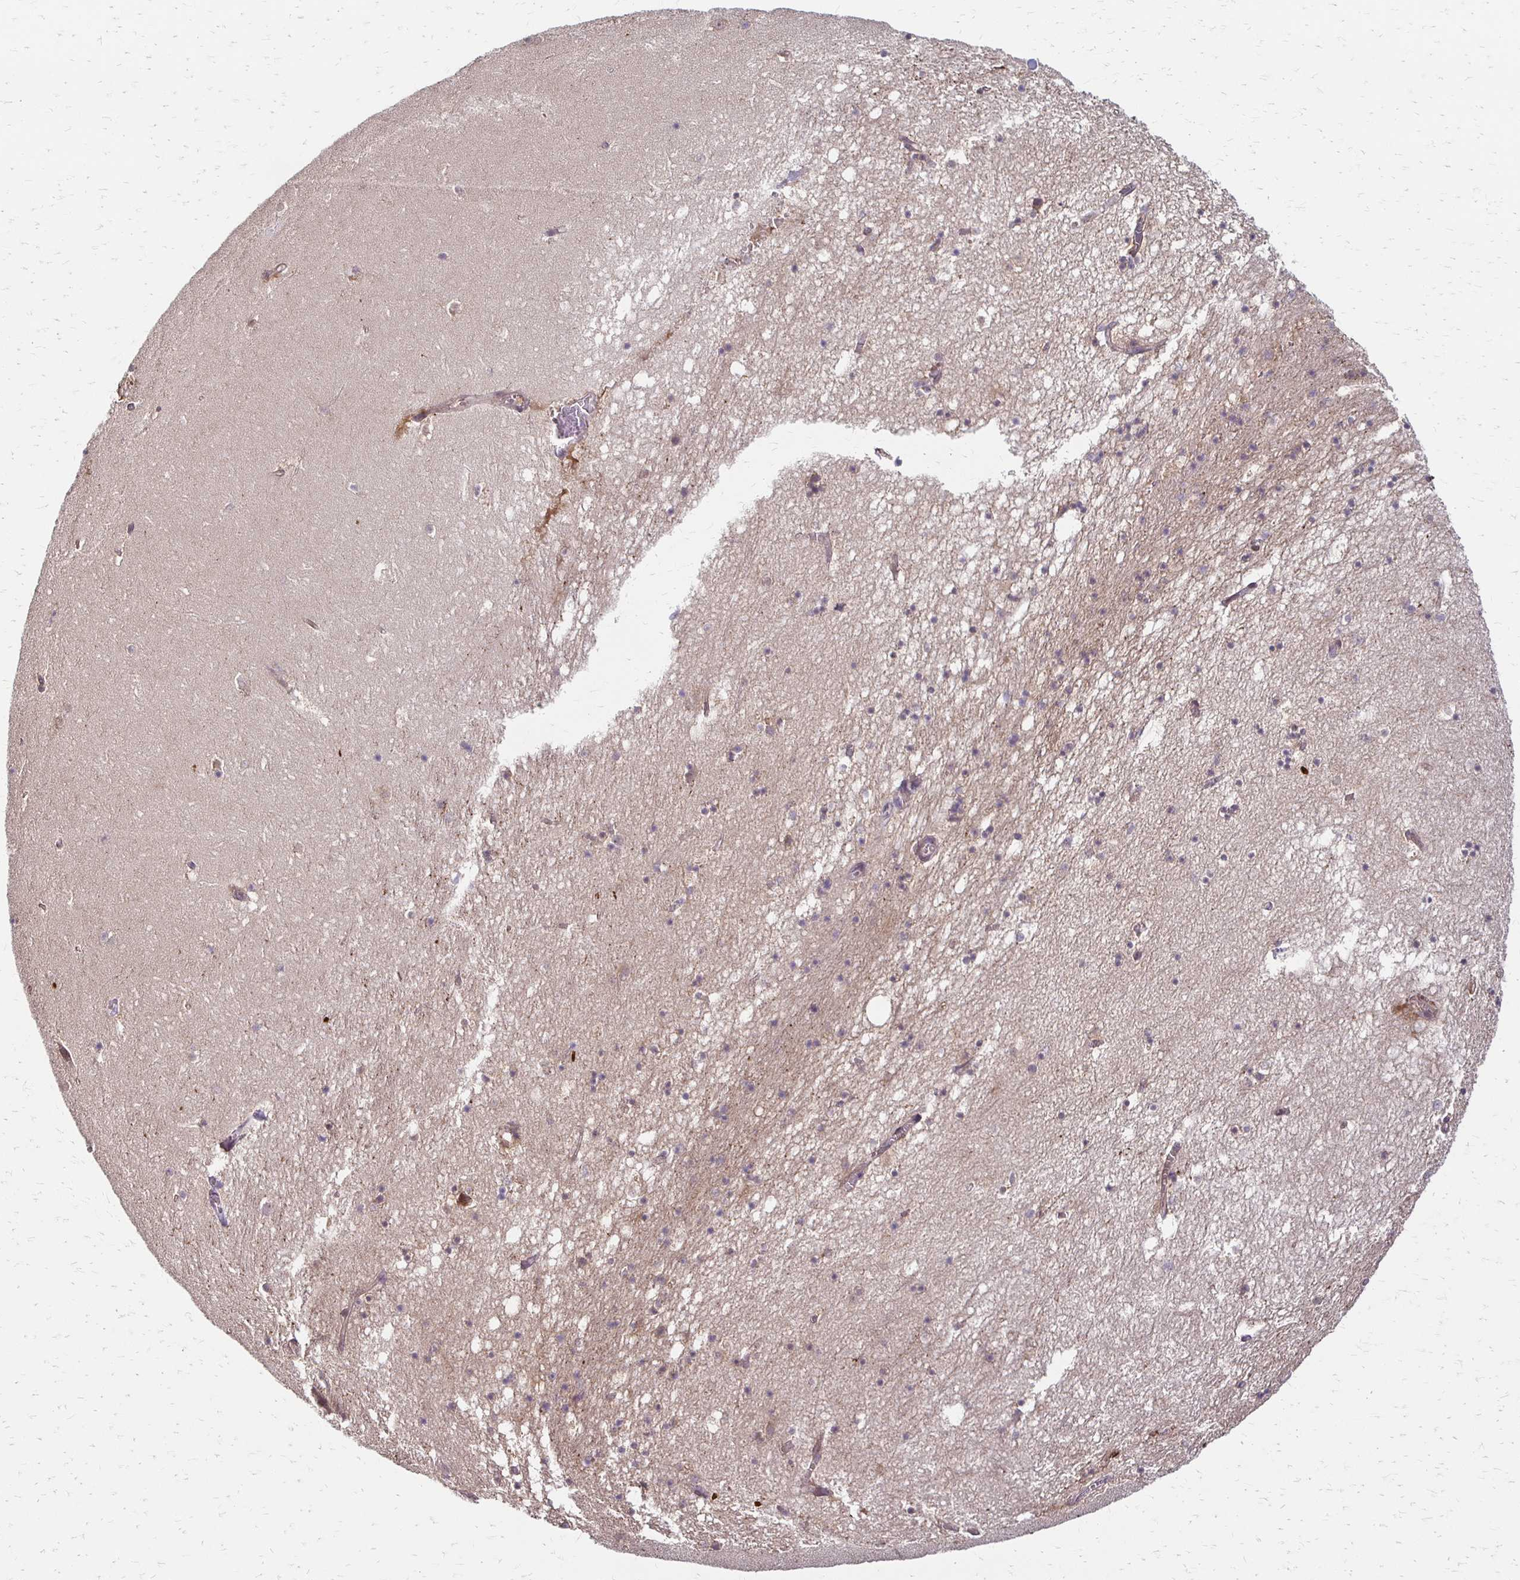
{"staining": {"intensity": "negative", "quantity": "none", "location": "none"}, "tissue": "hippocampus", "cell_type": "Glial cells", "image_type": "normal", "snomed": [{"axis": "morphology", "description": "Normal tissue, NOS"}, {"axis": "topography", "description": "Hippocampus"}], "caption": "Human hippocampus stained for a protein using IHC reveals no positivity in glial cells.", "gene": "CFL2", "patient": {"sex": "male", "age": 58}}